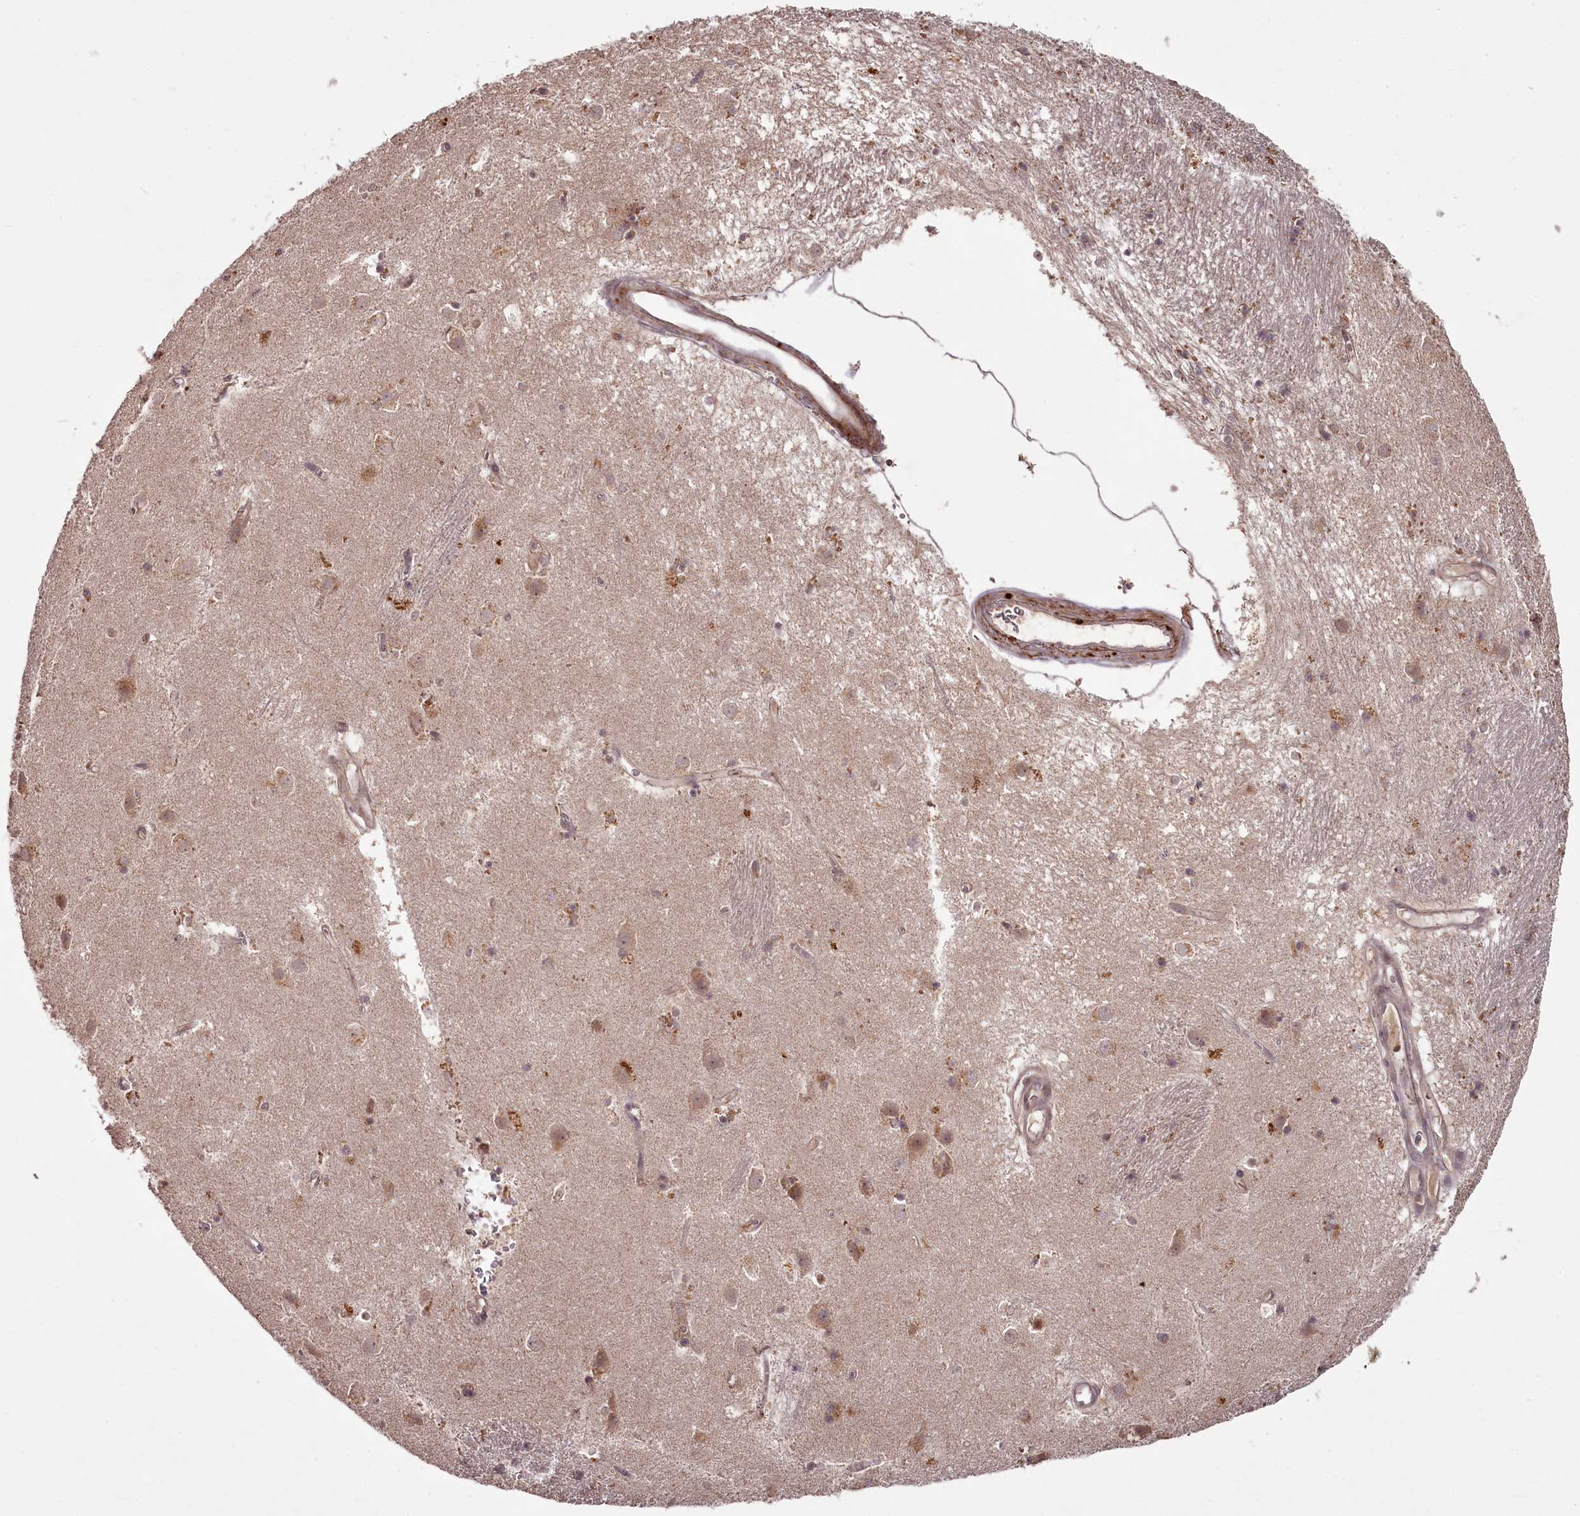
{"staining": {"intensity": "moderate", "quantity": "<25%", "location": "cytoplasmic/membranous"}, "tissue": "caudate", "cell_type": "Glial cells", "image_type": "normal", "snomed": [{"axis": "morphology", "description": "Normal tissue, NOS"}, {"axis": "topography", "description": "Lateral ventricle wall"}], "caption": "Protein expression analysis of normal human caudate reveals moderate cytoplasmic/membranous expression in about <25% of glial cells. Using DAB (3,3'-diaminobenzidine) (brown) and hematoxylin (blue) stains, captured at high magnification using brightfield microscopy.", "gene": "PCBP2", "patient": {"sex": "male", "age": 70}}